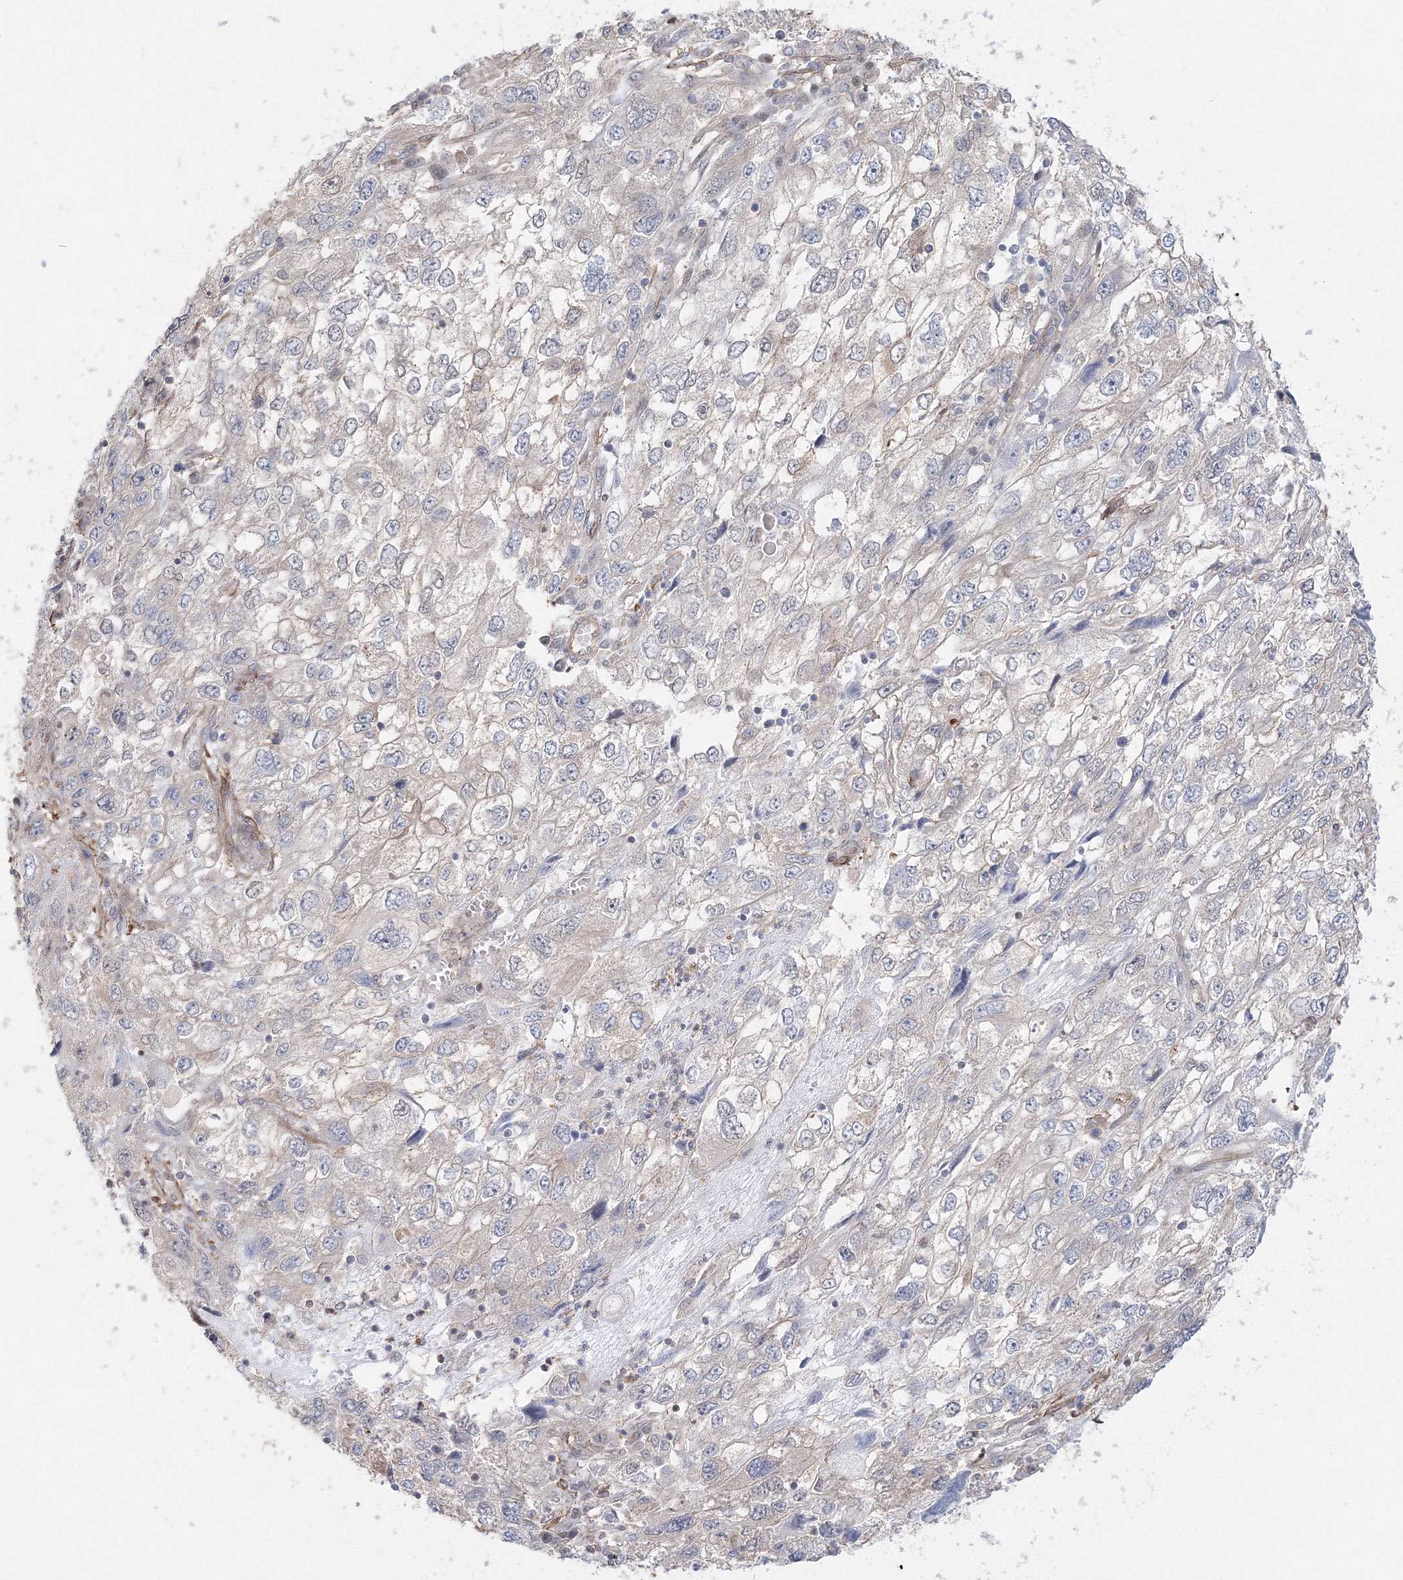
{"staining": {"intensity": "negative", "quantity": "none", "location": "none"}, "tissue": "endometrial cancer", "cell_type": "Tumor cells", "image_type": "cancer", "snomed": [{"axis": "morphology", "description": "Adenocarcinoma, NOS"}, {"axis": "topography", "description": "Endometrium"}], "caption": "There is no significant expression in tumor cells of endometrial cancer. (Stains: DAB immunohistochemistry with hematoxylin counter stain, Microscopy: brightfield microscopy at high magnification).", "gene": "ARHGAP21", "patient": {"sex": "female", "age": 49}}